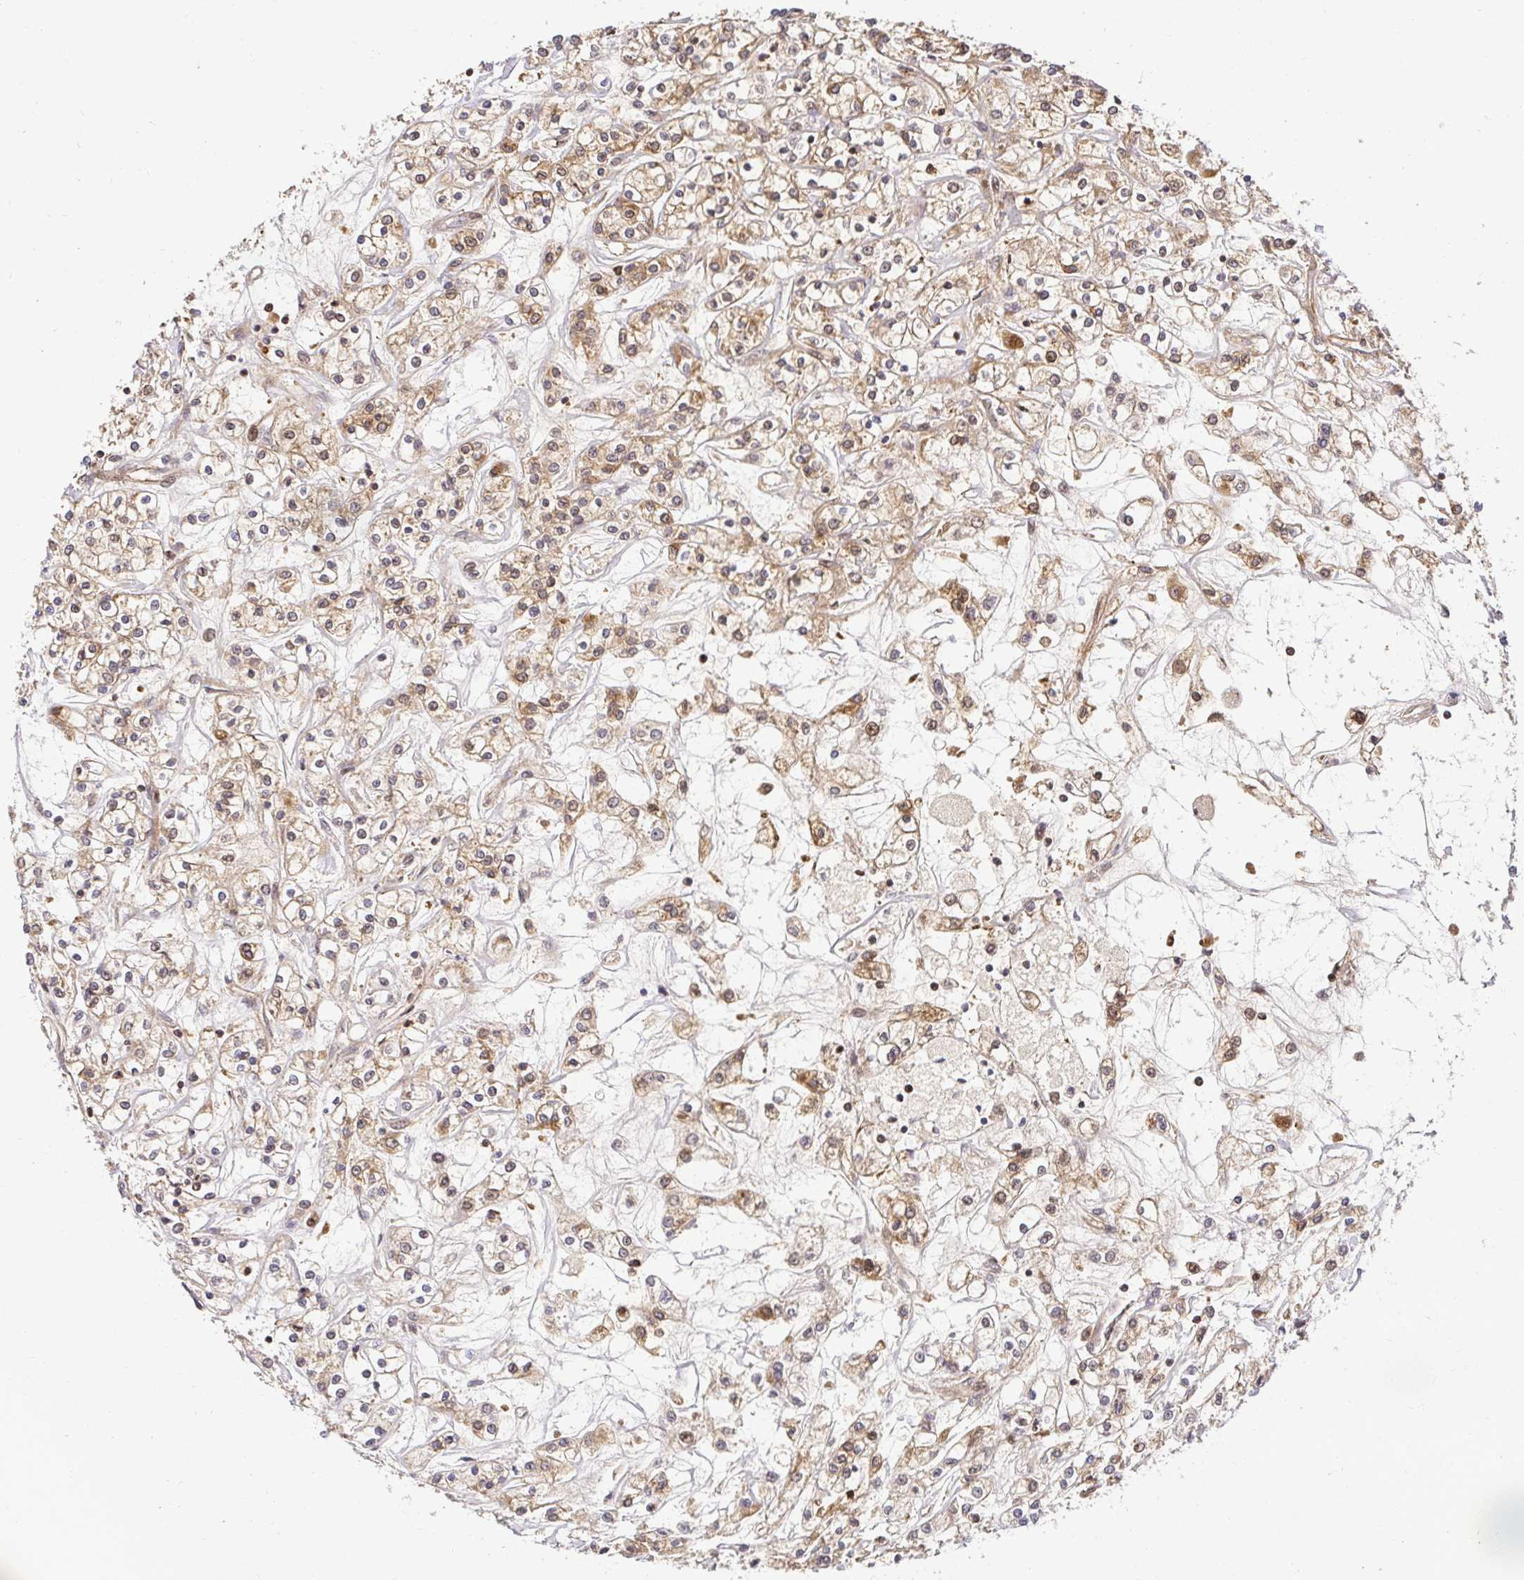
{"staining": {"intensity": "moderate", "quantity": "25%-75%", "location": "cytoplasmic/membranous"}, "tissue": "renal cancer", "cell_type": "Tumor cells", "image_type": "cancer", "snomed": [{"axis": "morphology", "description": "Adenocarcinoma, NOS"}, {"axis": "topography", "description": "Kidney"}], "caption": "Immunohistochemical staining of human renal adenocarcinoma reveals medium levels of moderate cytoplasmic/membranous positivity in about 25%-75% of tumor cells. The protein is stained brown, and the nuclei are stained in blue (DAB IHC with brightfield microscopy, high magnification).", "gene": "PSMA4", "patient": {"sex": "female", "age": 59}}